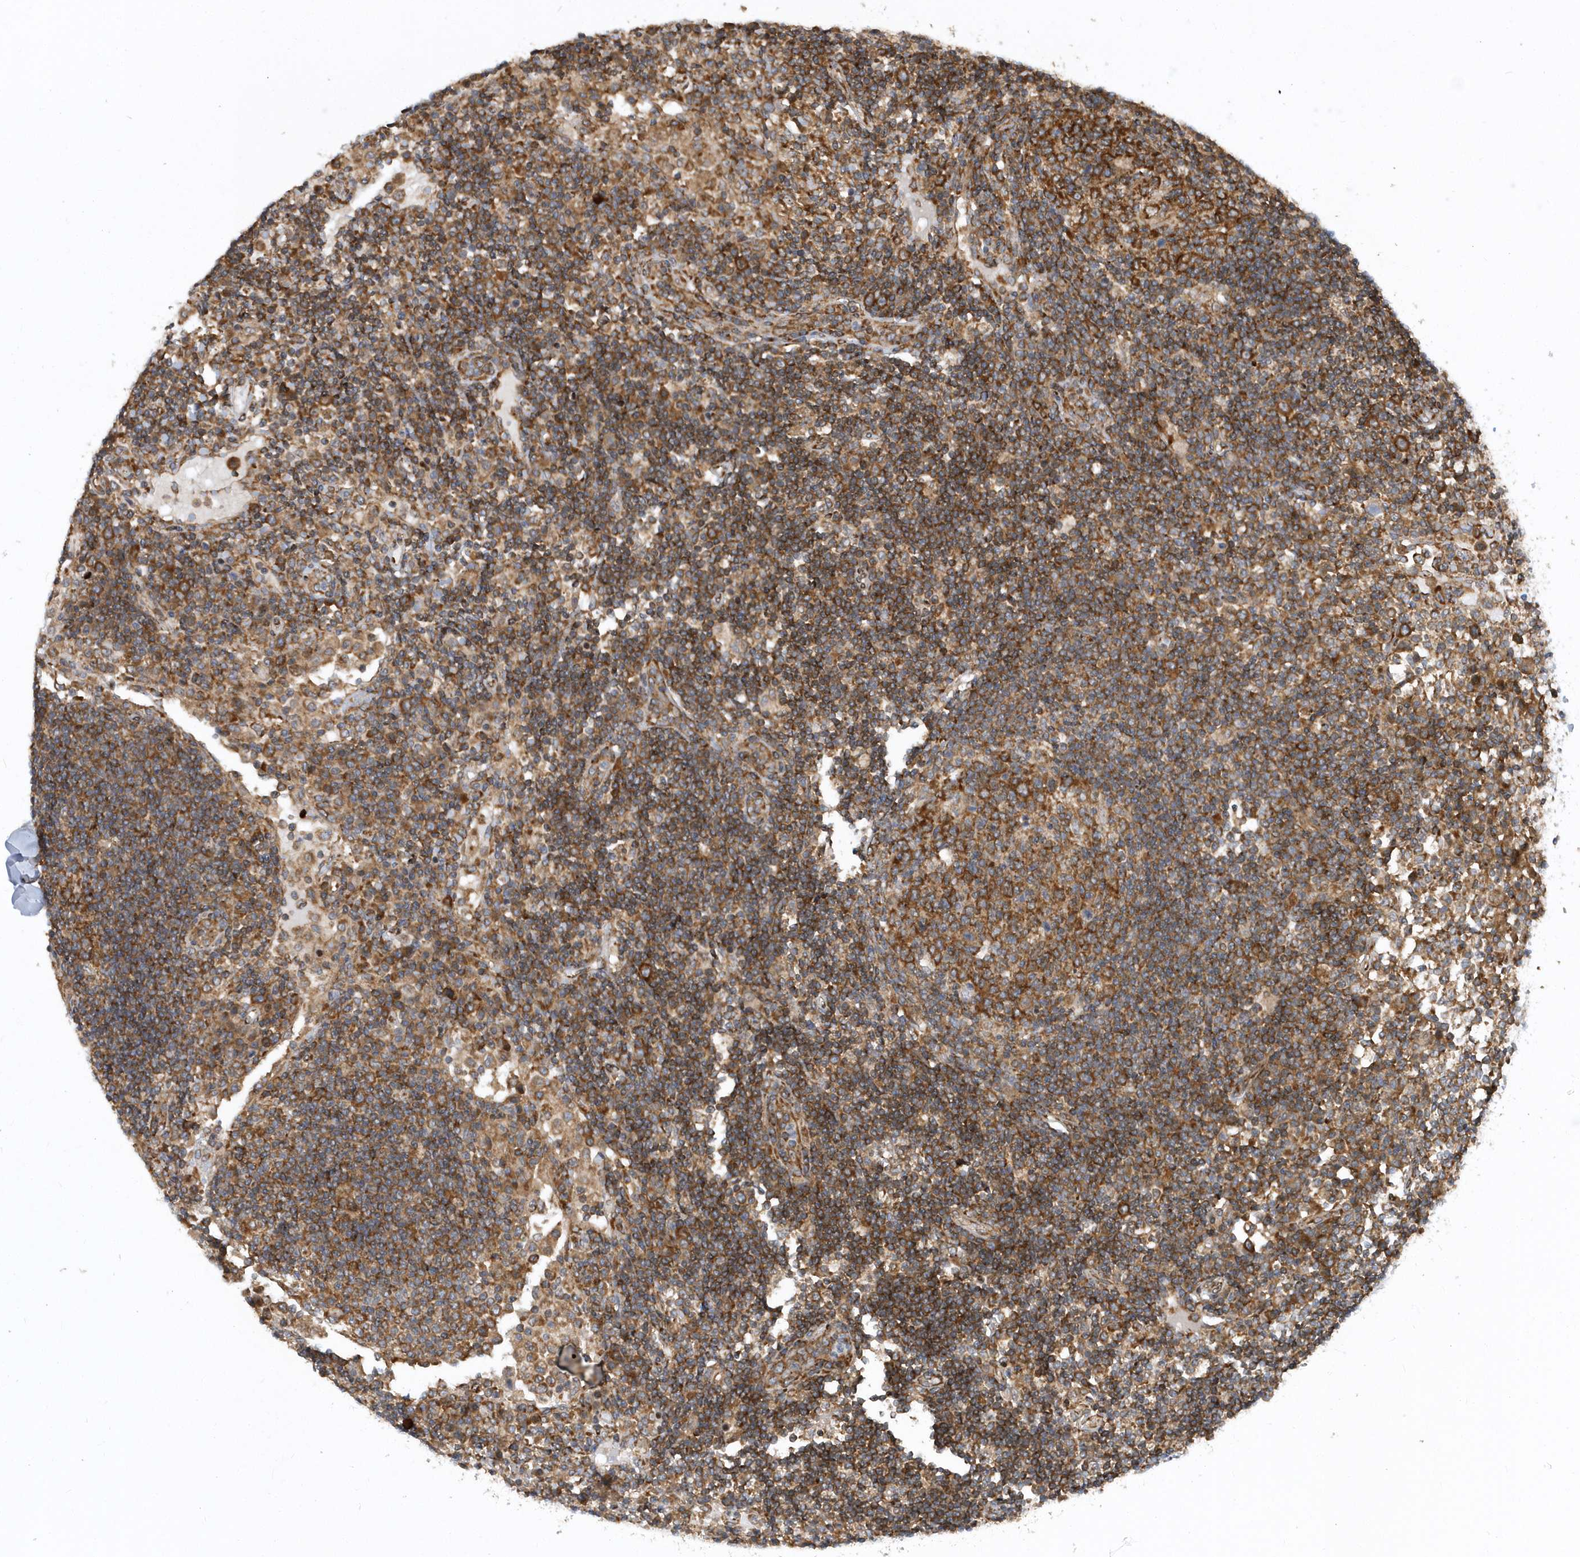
{"staining": {"intensity": "moderate", "quantity": ">75%", "location": "cytoplasmic/membranous"}, "tissue": "lymph node", "cell_type": "Germinal center cells", "image_type": "normal", "snomed": [{"axis": "morphology", "description": "Normal tissue, NOS"}, {"axis": "topography", "description": "Lymph node"}], "caption": "IHC of benign lymph node displays medium levels of moderate cytoplasmic/membranous expression in approximately >75% of germinal center cells. (DAB (3,3'-diaminobenzidine) = brown stain, brightfield microscopy at high magnification).", "gene": "PHF1", "patient": {"sex": "female", "age": 53}}